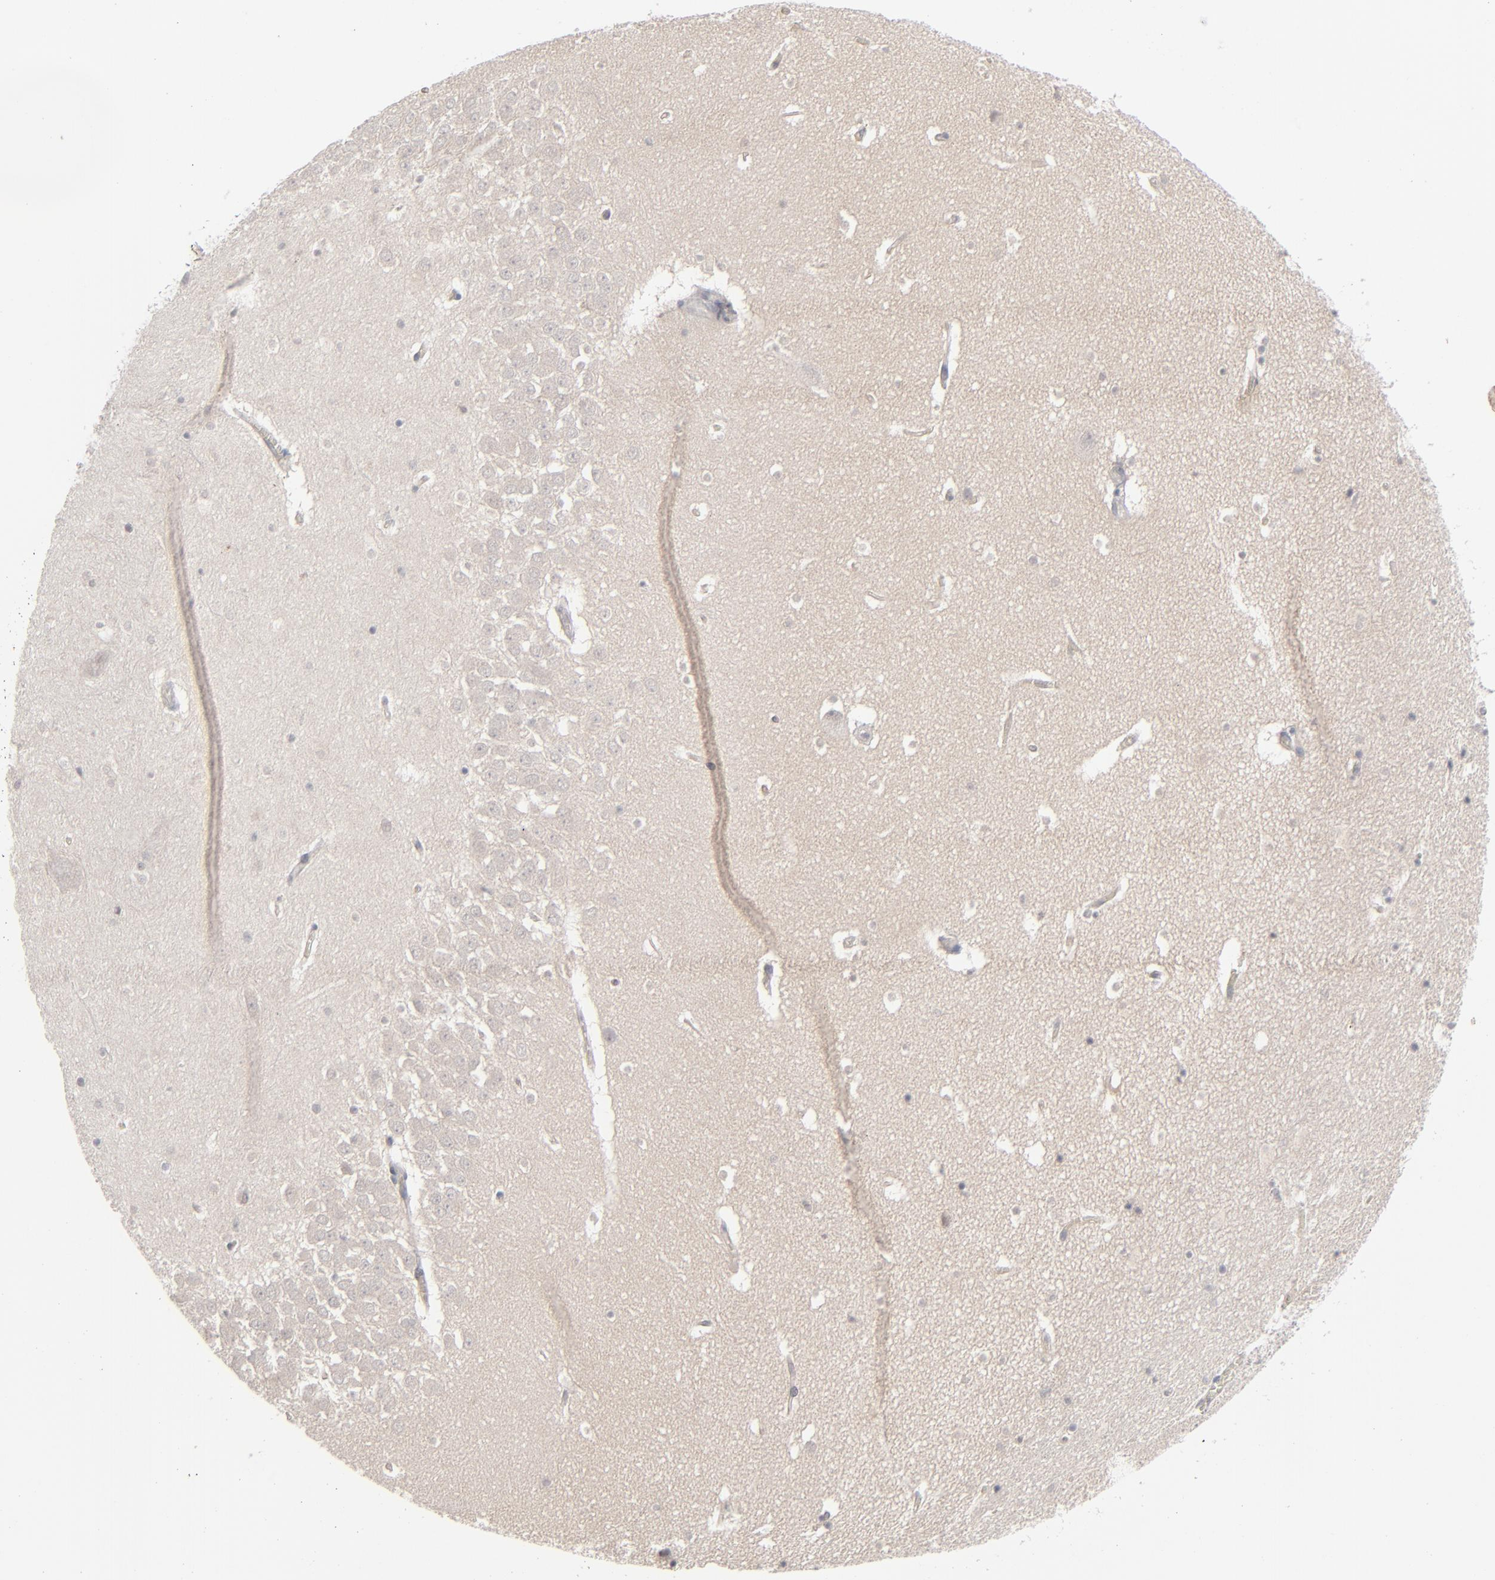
{"staining": {"intensity": "negative", "quantity": "none", "location": "none"}, "tissue": "hippocampus", "cell_type": "Glial cells", "image_type": "normal", "snomed": [{"axis": "morphology", "description": "Normal tissue, NOS"}, {"axis": "topography", "description": "Hippocampus"}], "caption": "Immunohistochemistry image of normal human hippocampus stained for a protein (brown), which demonstrates no staining in glial cells. (DAB immunohistochemistry (IHC) visualized using brightfield microscopy, high magnification).", "gene": "POF1B", "patient": {"sex": "male", "age": 45}}